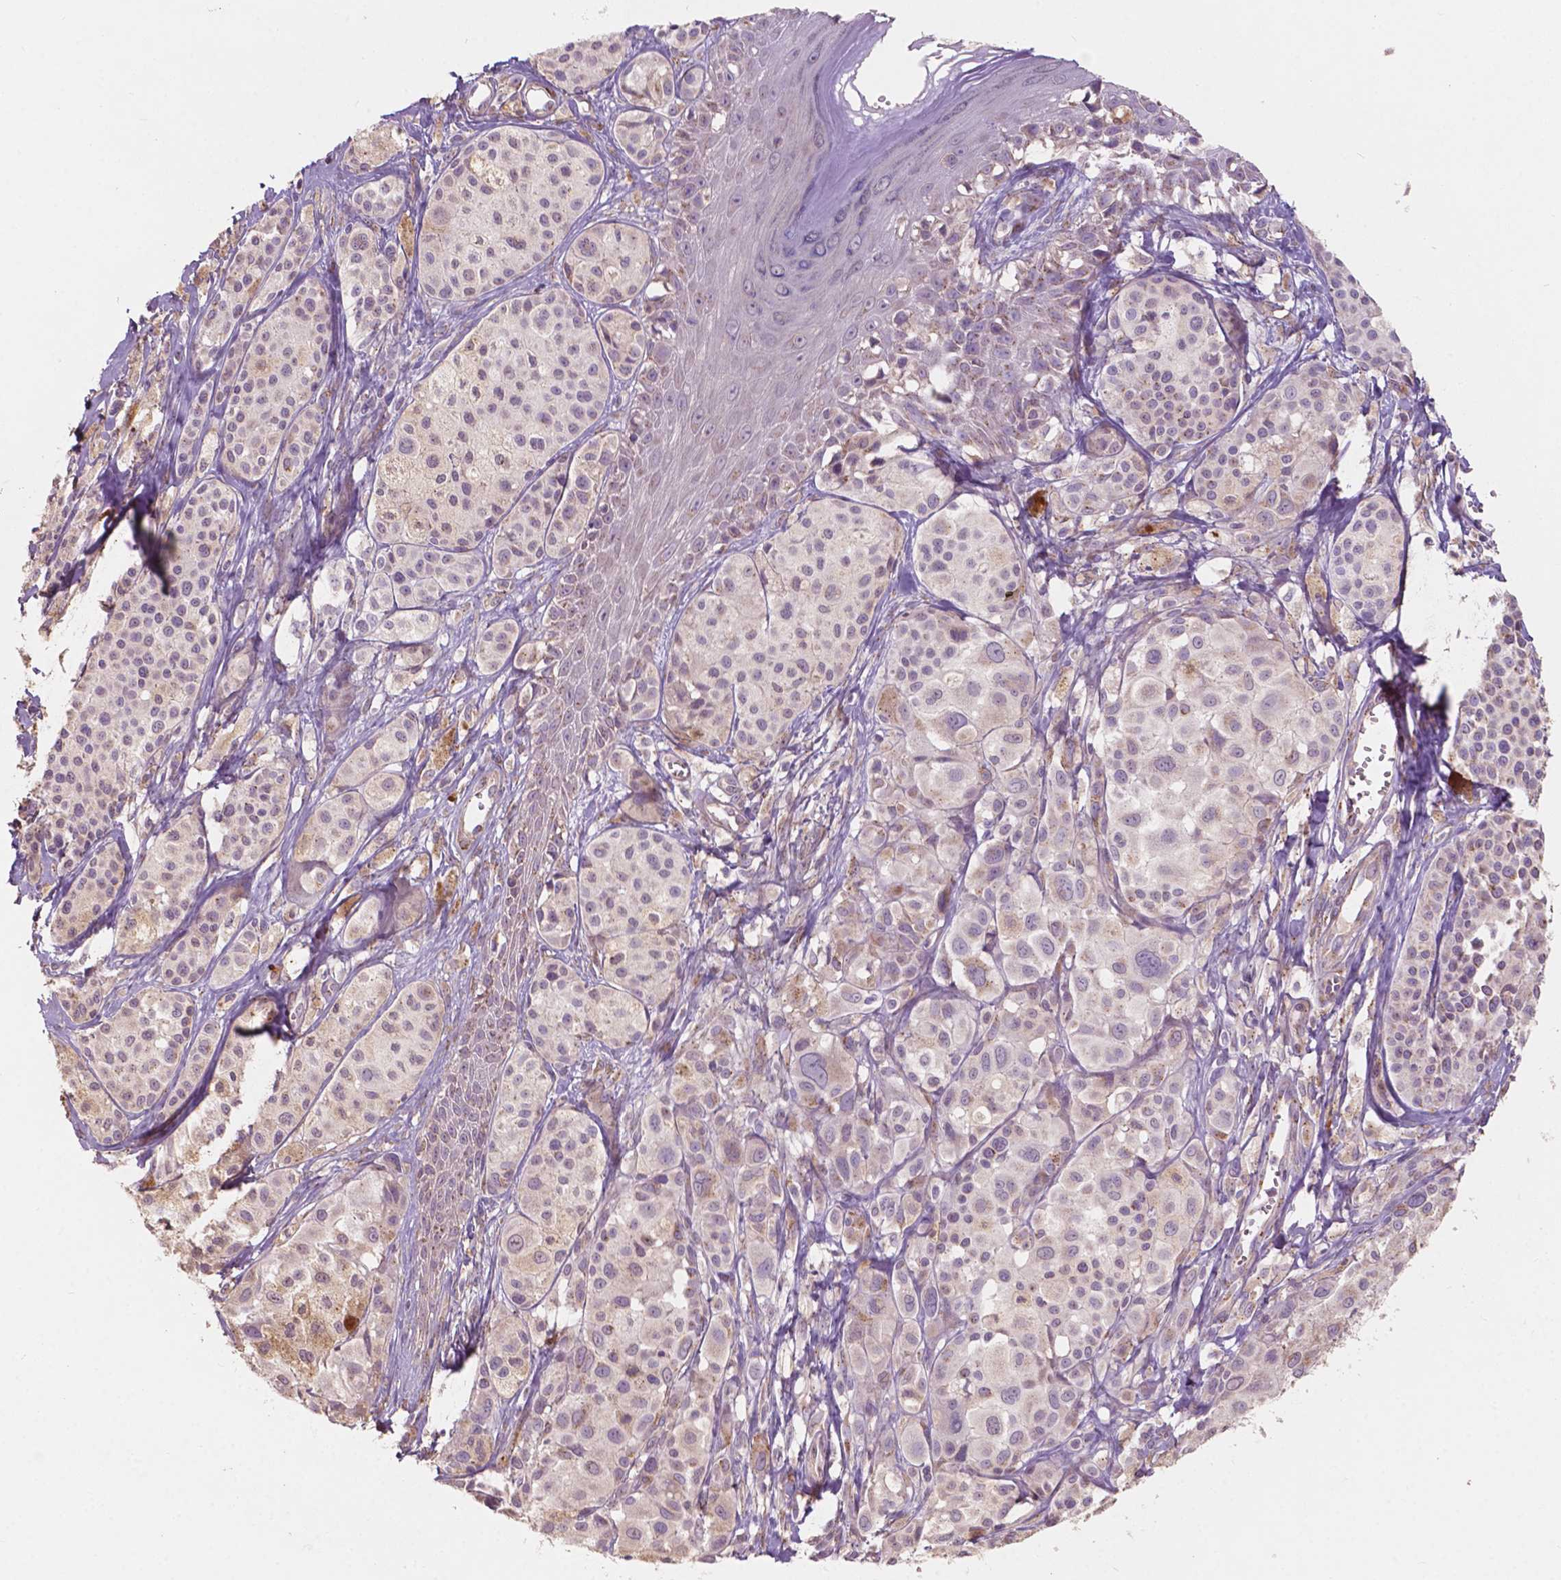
{"staining": {"intensity": "weak", "quantity": "<25%", "location": "cytoplasmic/membranous"}, "tissue": "melanoma", "cell_type": "Tumor cells", "image_type": "cancer", "snomed": [{"axis": "morphology", "description": "Malignant melanoma, NOS"}, {"axis": "topography", "description": "Skin"}], "caption": "Immunohistochemistry (IHC) photomicrograph of neoplastic tissue: malignant melanoma stained with DAB (3,3'-diaminobenzidine) displays no significant protein expression in tumor cells.", "gene": "CHPT1", "patient": {"sex": "male", "age": 77}}